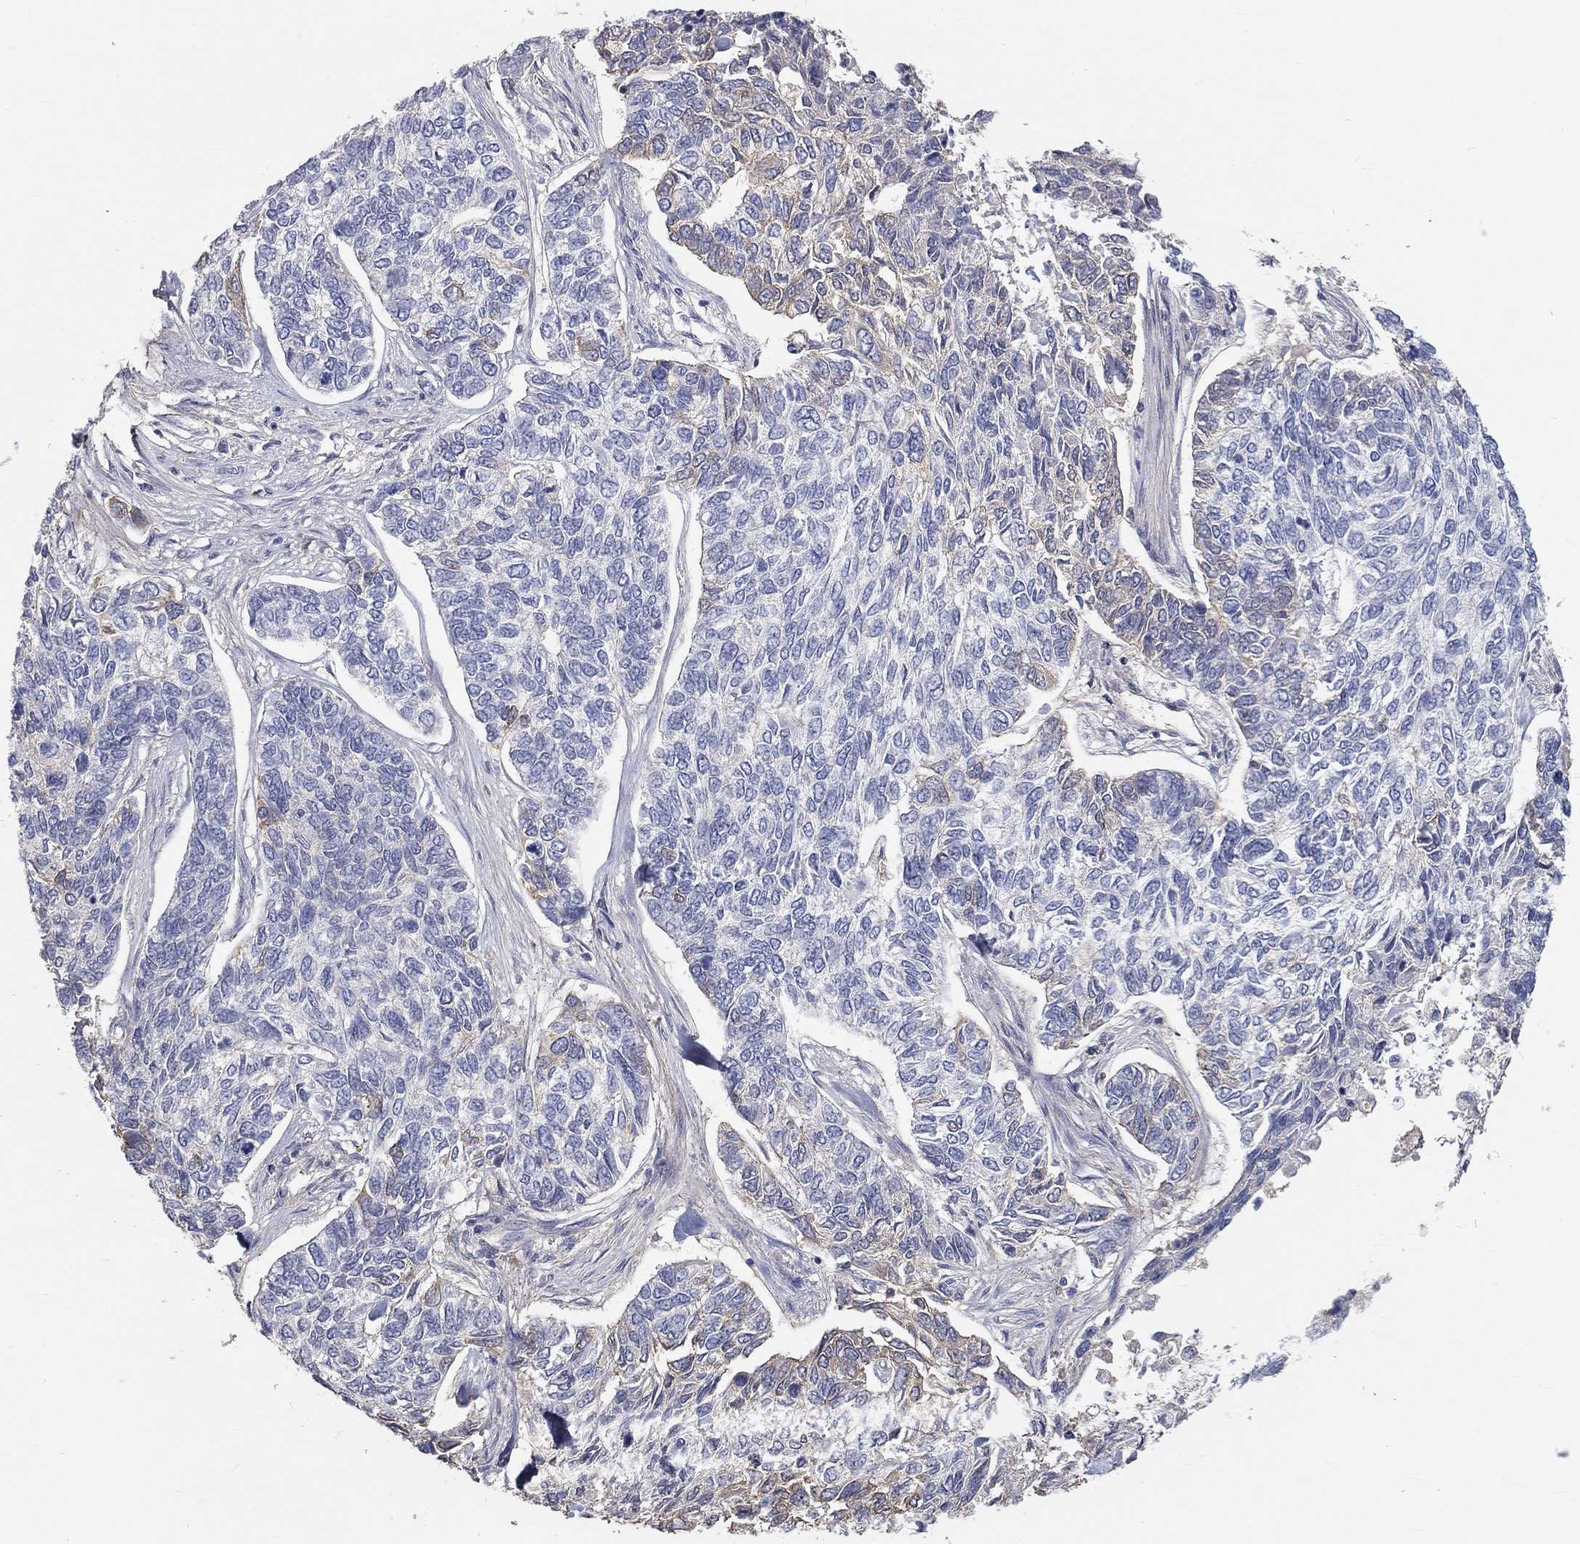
{"staining": {"intensity": "moderate", "quantity": "<25%", "location": "cytoplasmic/membranous"}, "tissue": "skin cancer", "cell_type": "Tumor cells", "image_type": "cancer", "snomed": [{"axis": "morphology", "description": "Basal cell carcinoma"}, {"axis": "topography", "description": "Skin"}], "caption": "Moderate cytoplasmic/membranous staining for a protein is present in about <25% of tumor cells of basal cell carcinoma (skin) using immunohistochemistry.", "gene": "FGF2", "patient": {"sex": "female", "age": 65}}